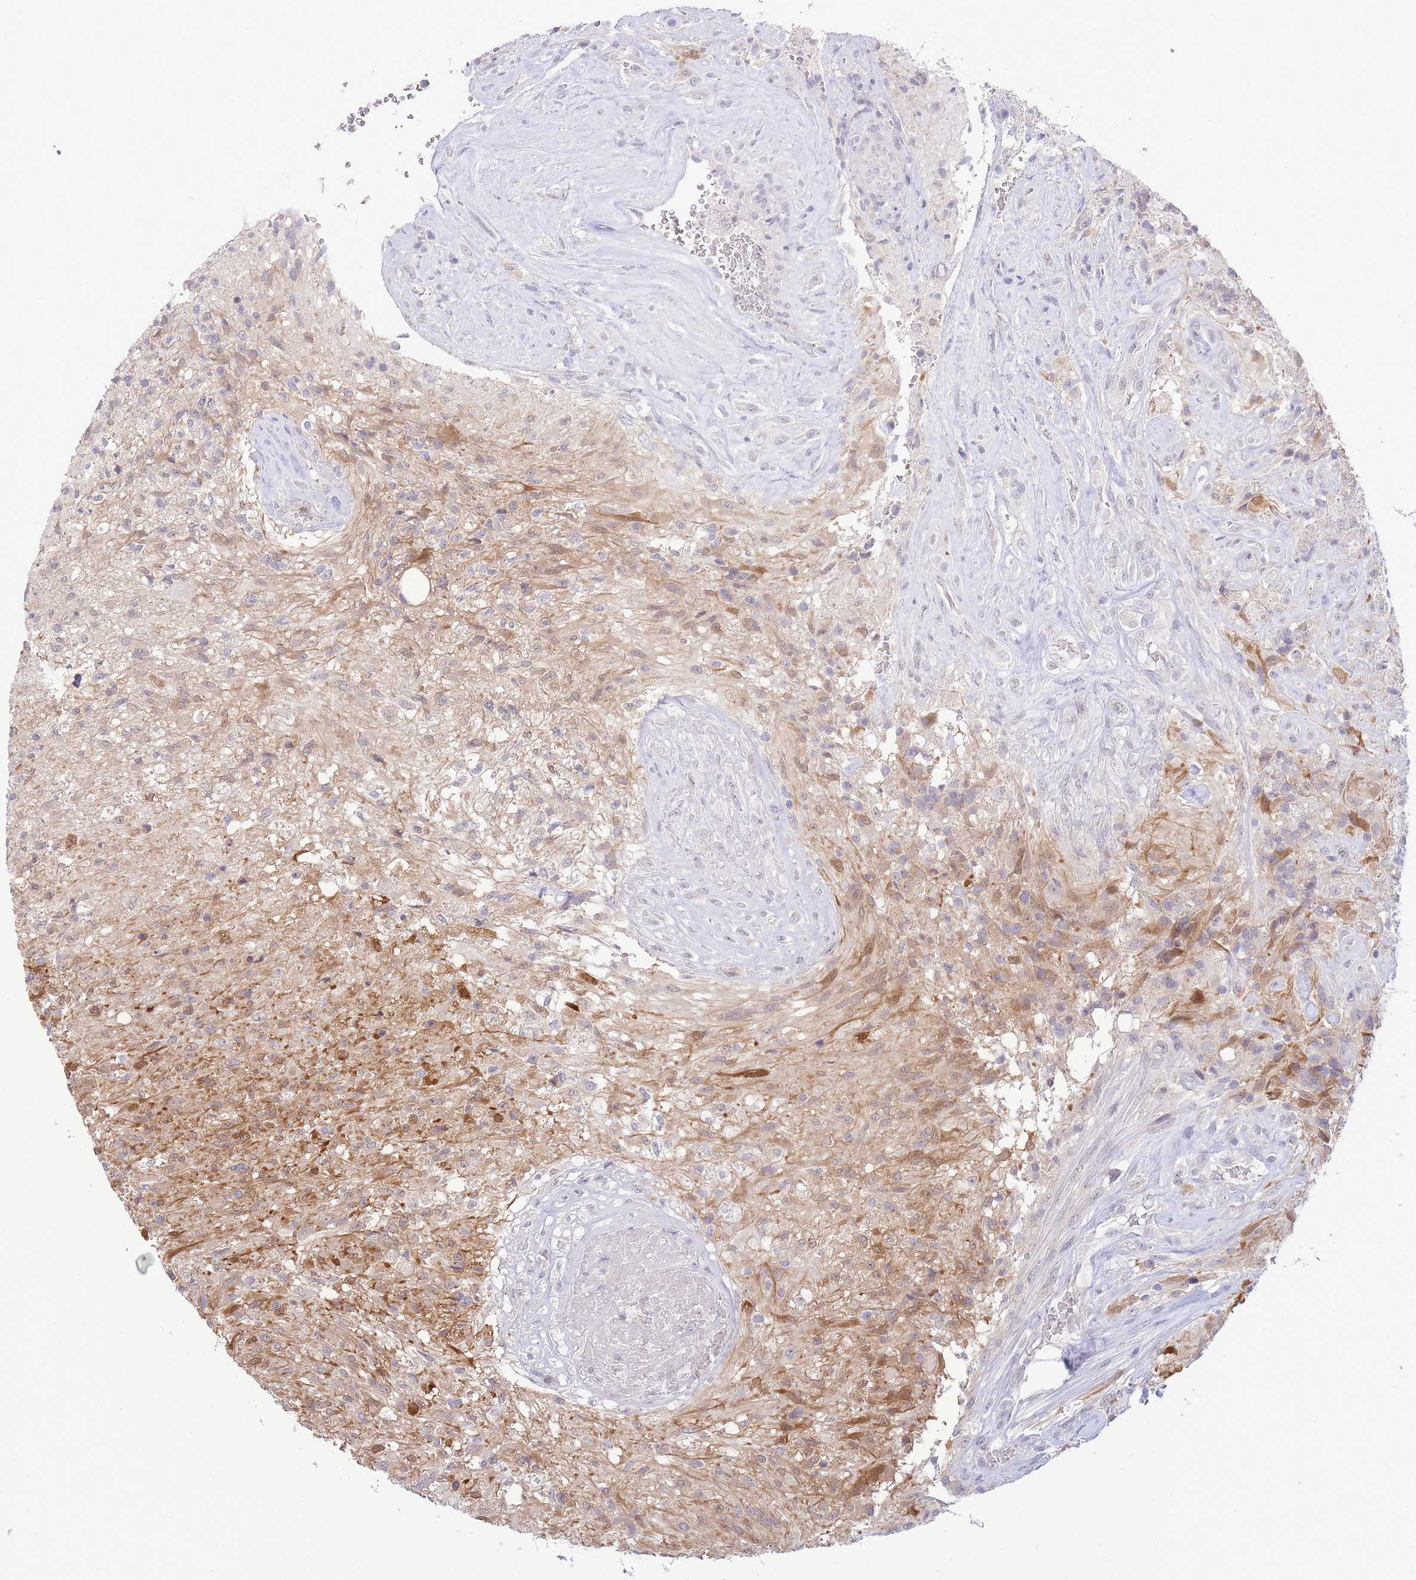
{"staining": {"intensity": "moderate", "quantity": "<25%", "location": "cytoplasmic/membranous,nuclear"}, "tissue": "glioma", "cell_type": "Tumor cells", "image_type": "cancer", "snomed": [{"axis": "morphology", "description": "Glioma, malignant, High grade"}, {"axis": "topography", "description": "Brain"}], "caption": "Tumor cells display moderate cytoplasmic/membranous and nuclear expression in approximately <25% of cells in malignant high-grade glioma. Nuclei are stained in blue.", "gene": "FBXO46", "patient": {"sex": "male", "age": 56}}